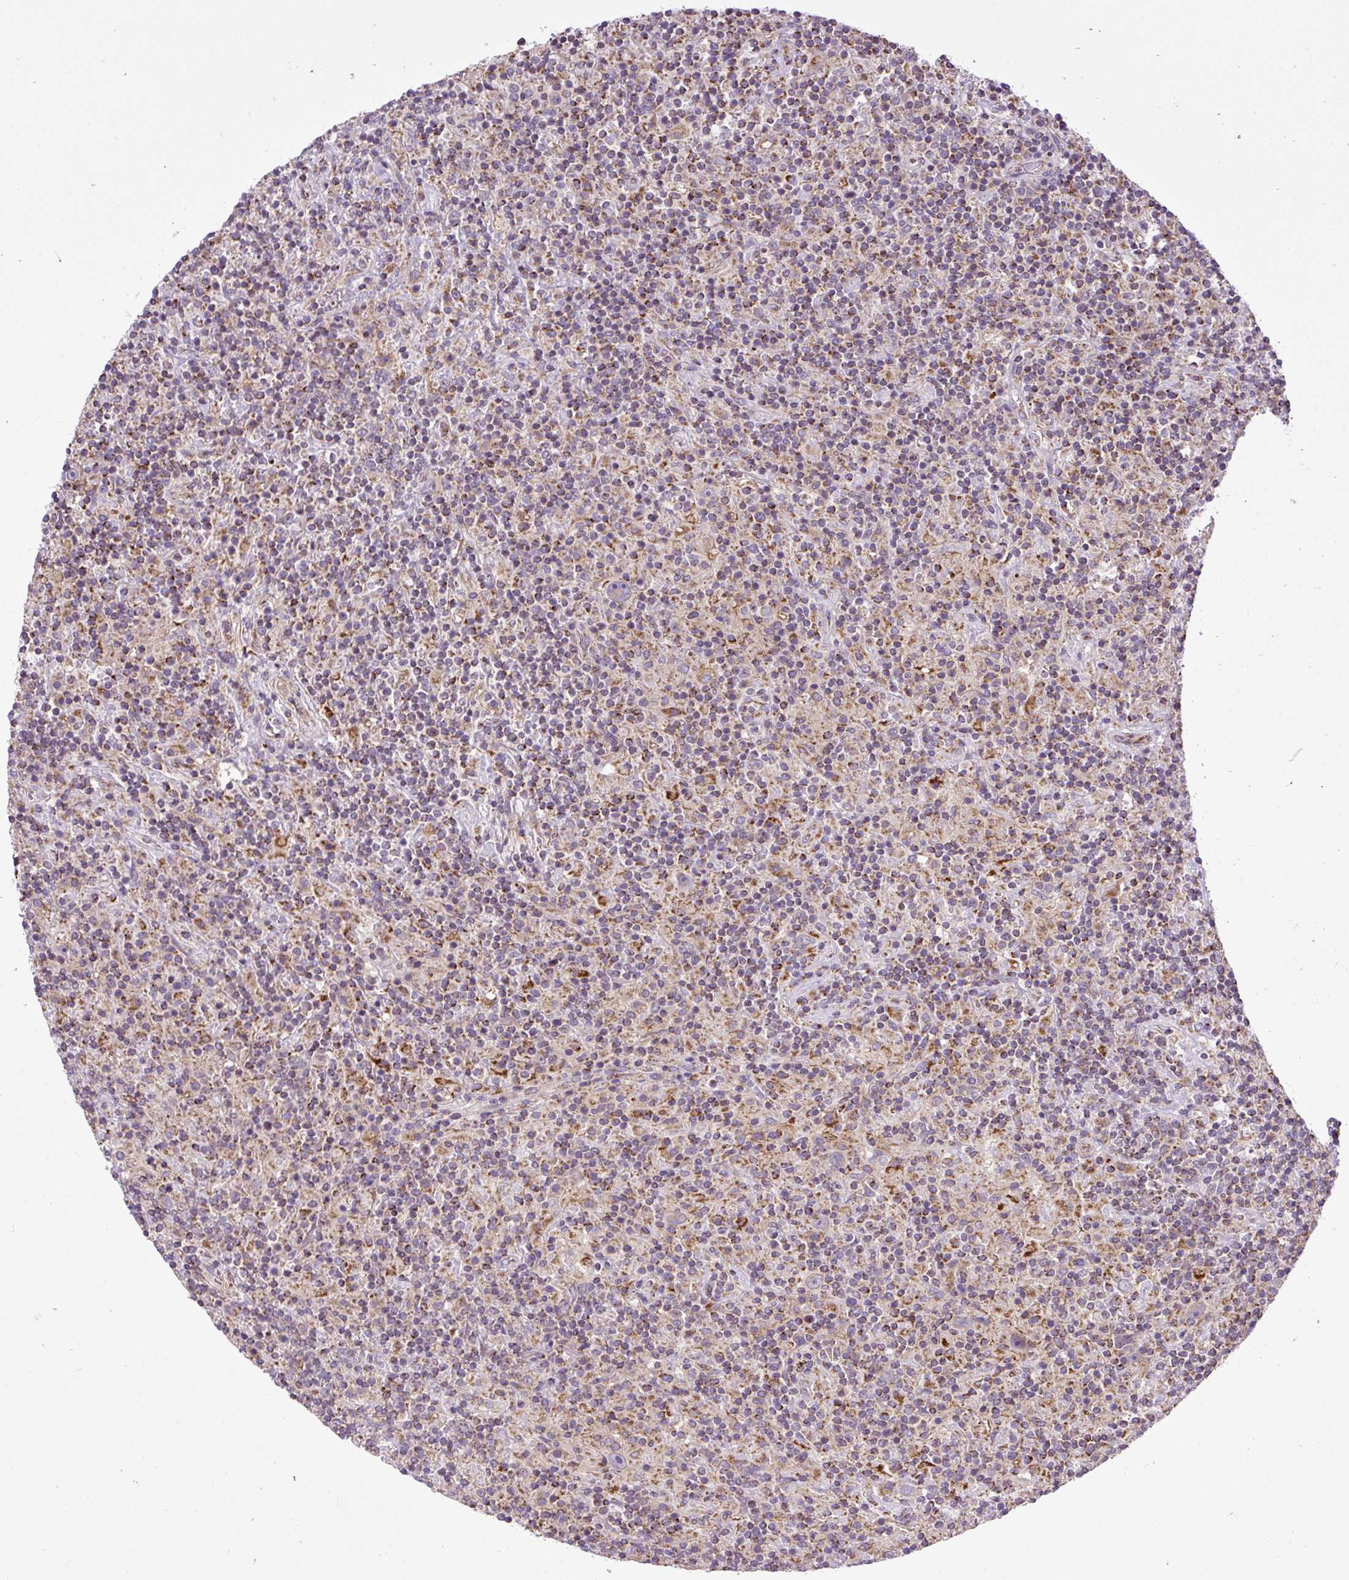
{"staining": {"intensity": "negative", "quantity": "none", "location": "none"}, "tissue": "lymphoma", "cell_type": "Tumor cells", "image_type": "cancer", "snomed": [{"axis": "morphology", "description": "Hodgkin's disease, NOS"}, {"axis": "topography", "description": "Lymph node"}], "caption": "Tumor cells show no significant protein expression in Hodgkin's disease. (DAB IHC visualized using brightfield microscopy, high magnification).", "gene": "ZNF547", "patient": {"sex": "male", "age": 70}}